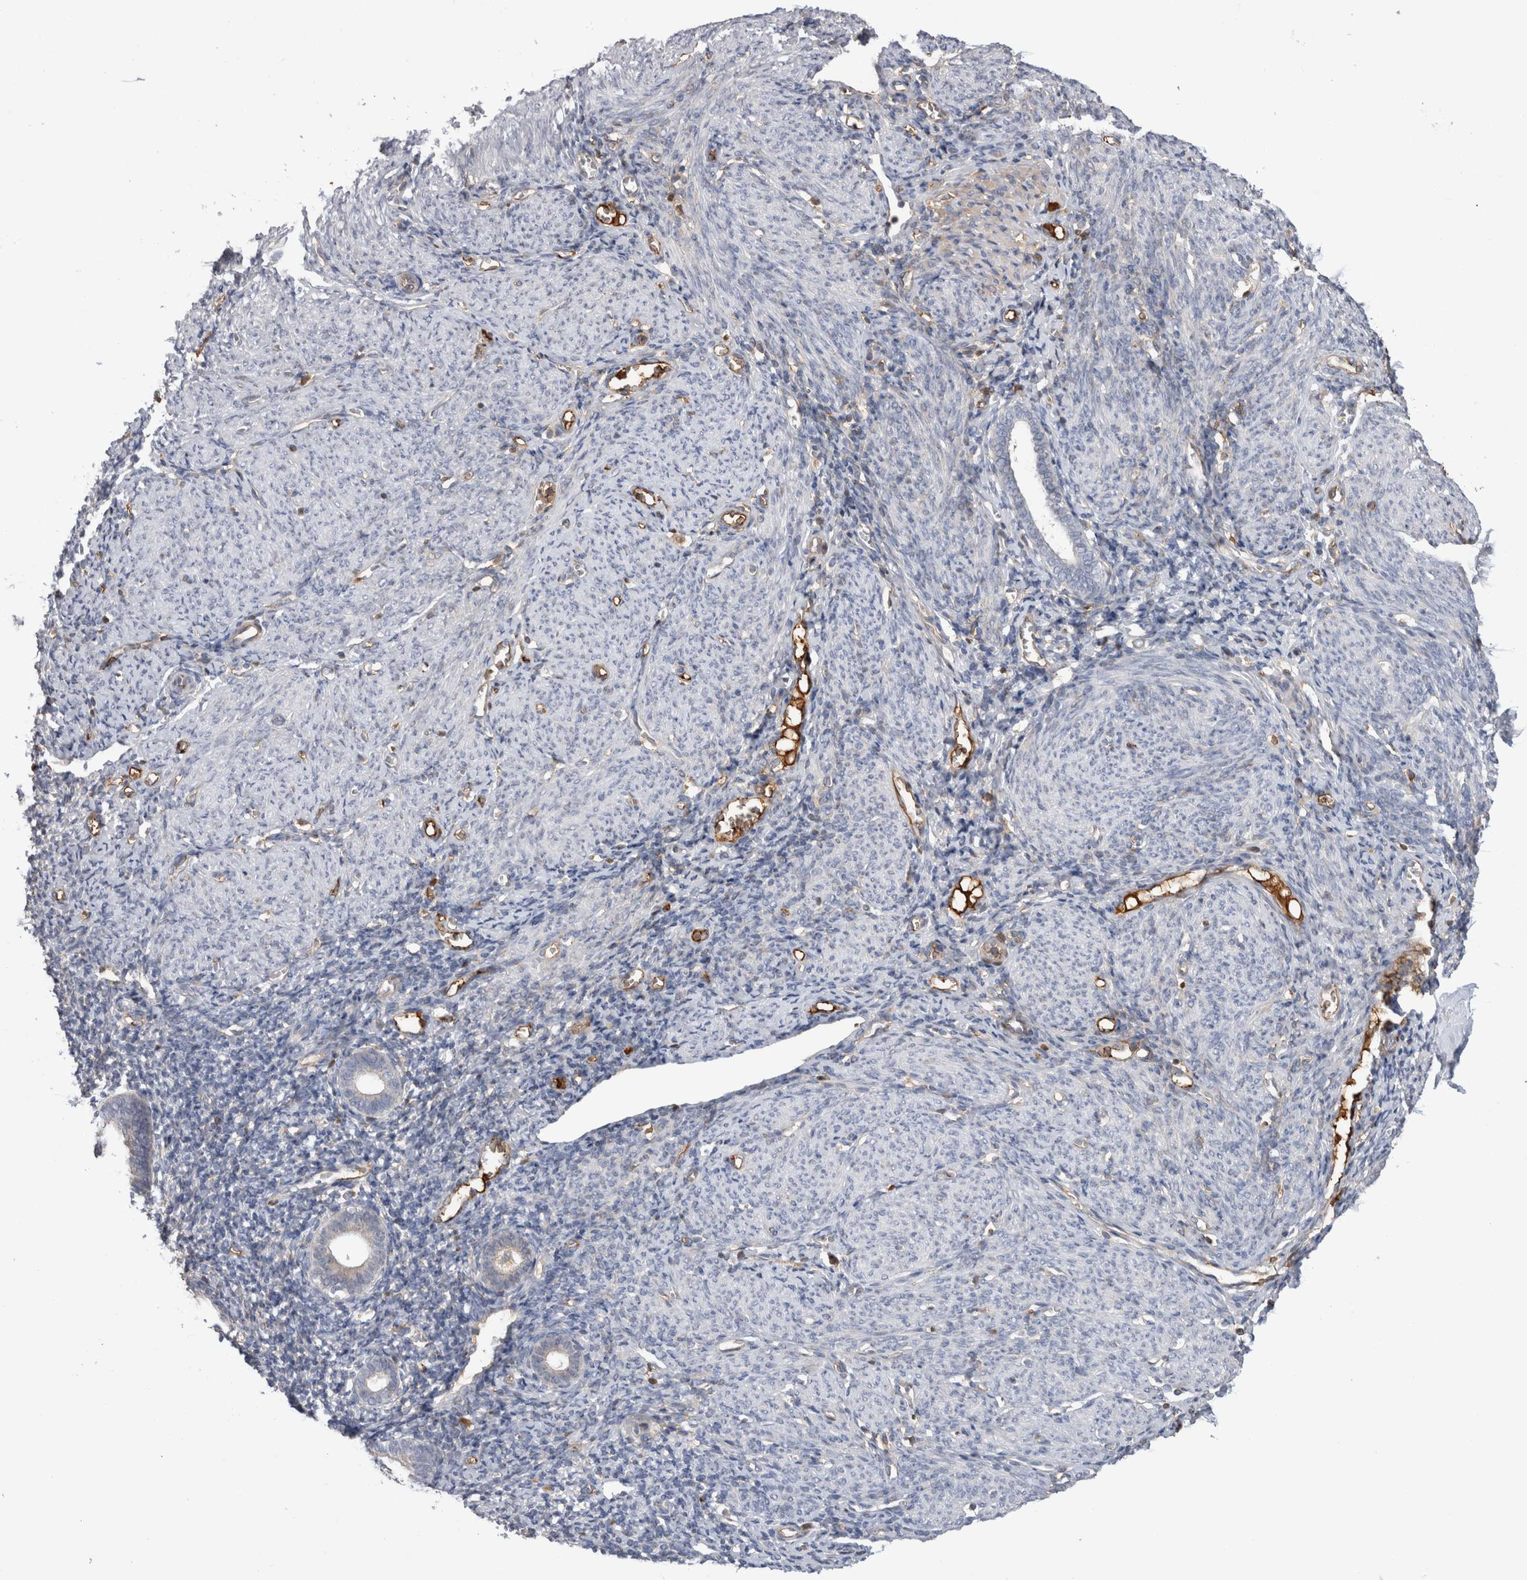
{"staining": {"intensity": "weak", "quantity": "<25%", "location": "cytoplasmic/membranous"}, "tissue": "endometrium", "cell_type": "Cells in endometrial stroma", "image_type": "normal", "snomed": [{"axis": "morphology", "description": "Normal tissue, NOS"}, {"axis": "morphology", "description": "Adenocarcinoma, NOS"}, {"axis": "topography", "description": "Endometrium"}], "caption": "Photomicrograph shows no protein positivity in cells in endometrial stroma of unremarkable endometrium.", "gene": "TBCE", "patient": {"sex": "female", "age": 57}}